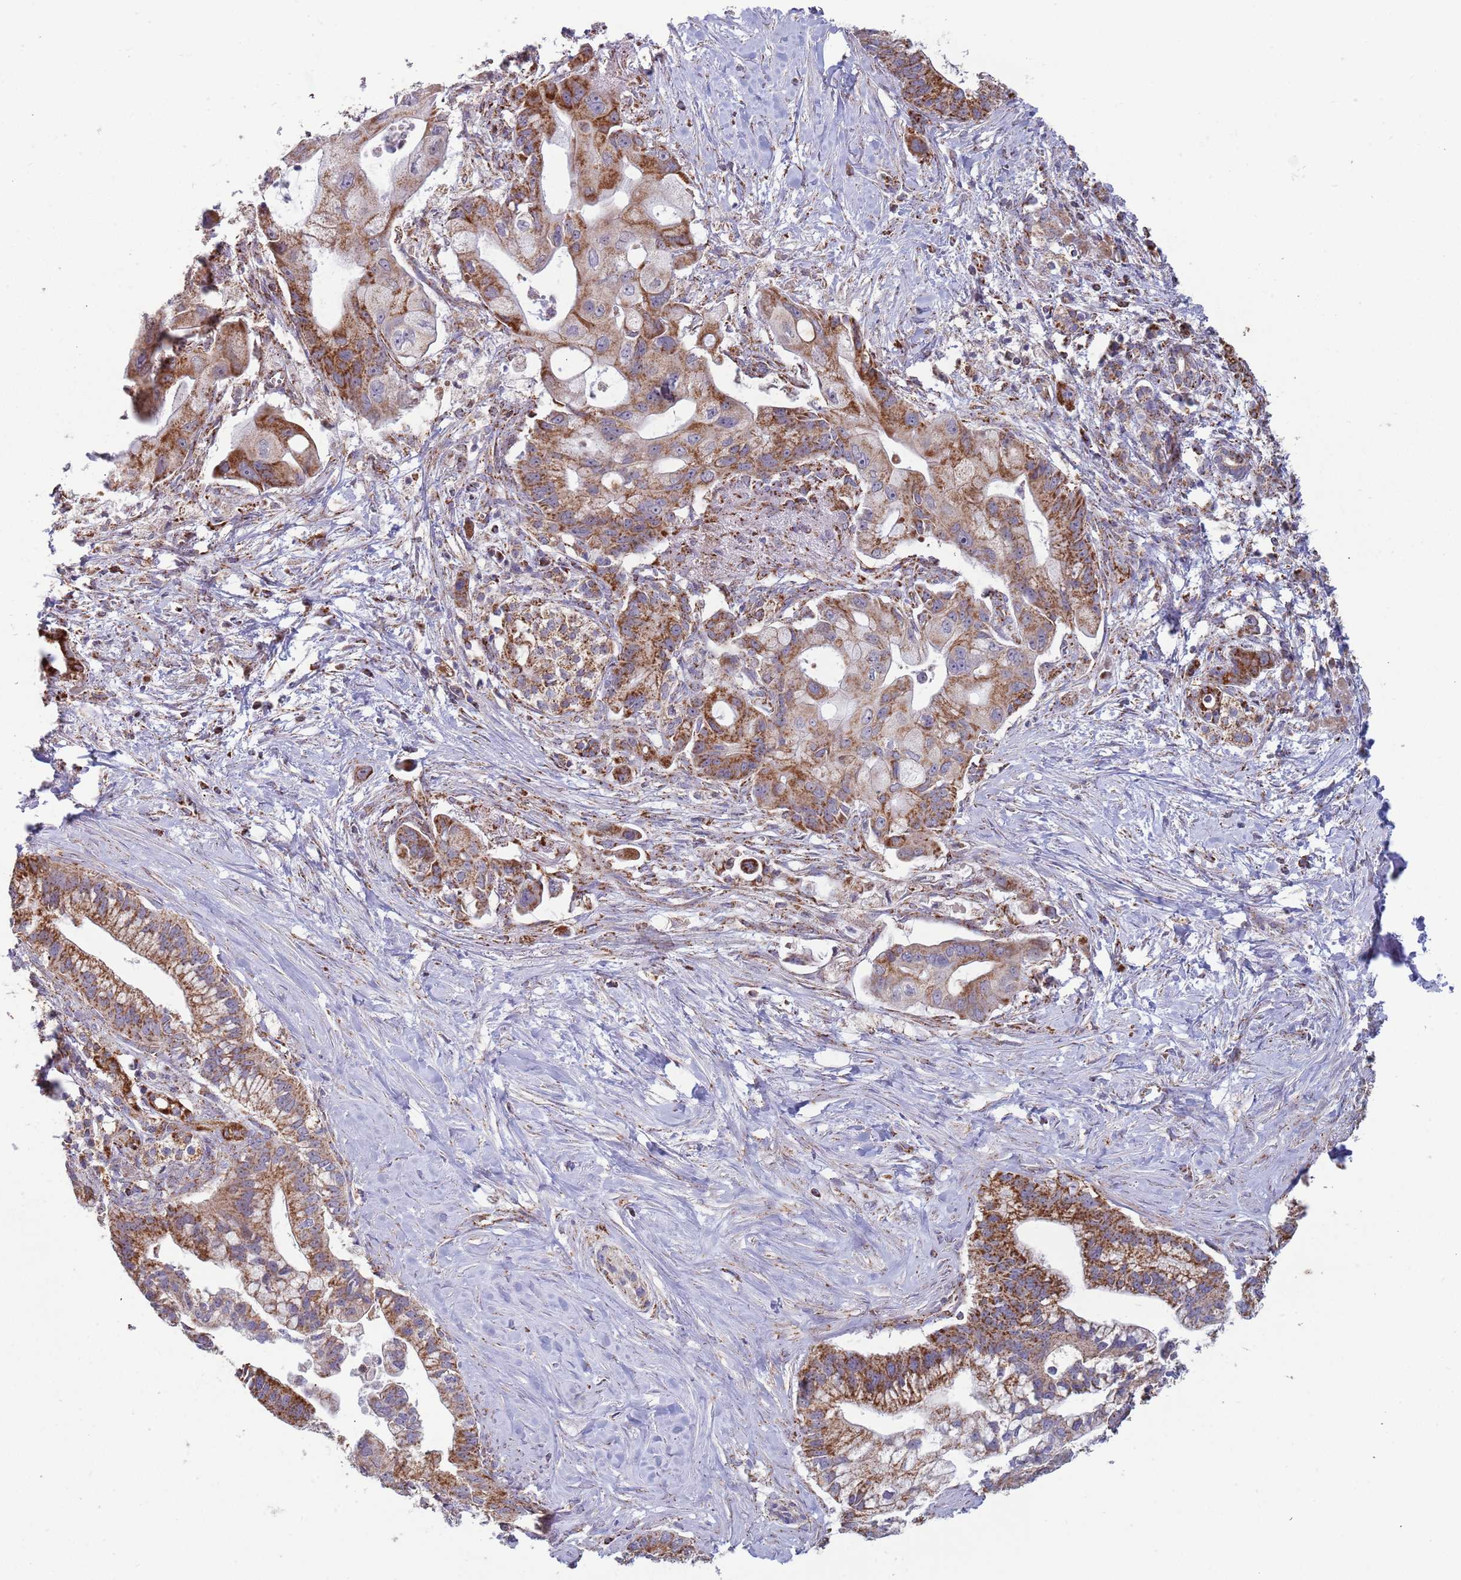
{"staining": {"intensity": "strong", "quantity": ">75%", "location": "cytoplasmic/membranous"}, "tissue": "pancreatic cancer", "cell_type": "Tumor cells", "image_type": "cancer", "snomed": [{"axis": "morphology", "description": "Adenocarcinoma, NOS"}, {"axis": "topography", "description": "Pancreas"}], "caption": "The micrograph demonstrates staining of pancreatic cancer (adenocarcinoma), revealing strong cytoplasmic/membranous protein positivity (brown color) within tumor cells. The staining was performed using DAB, with brown indicating positive protein expression. Nuclei are stained blue with hematoxylin.", "gene": "VPS16", "patient": {"sex": "male", "age": 68}}